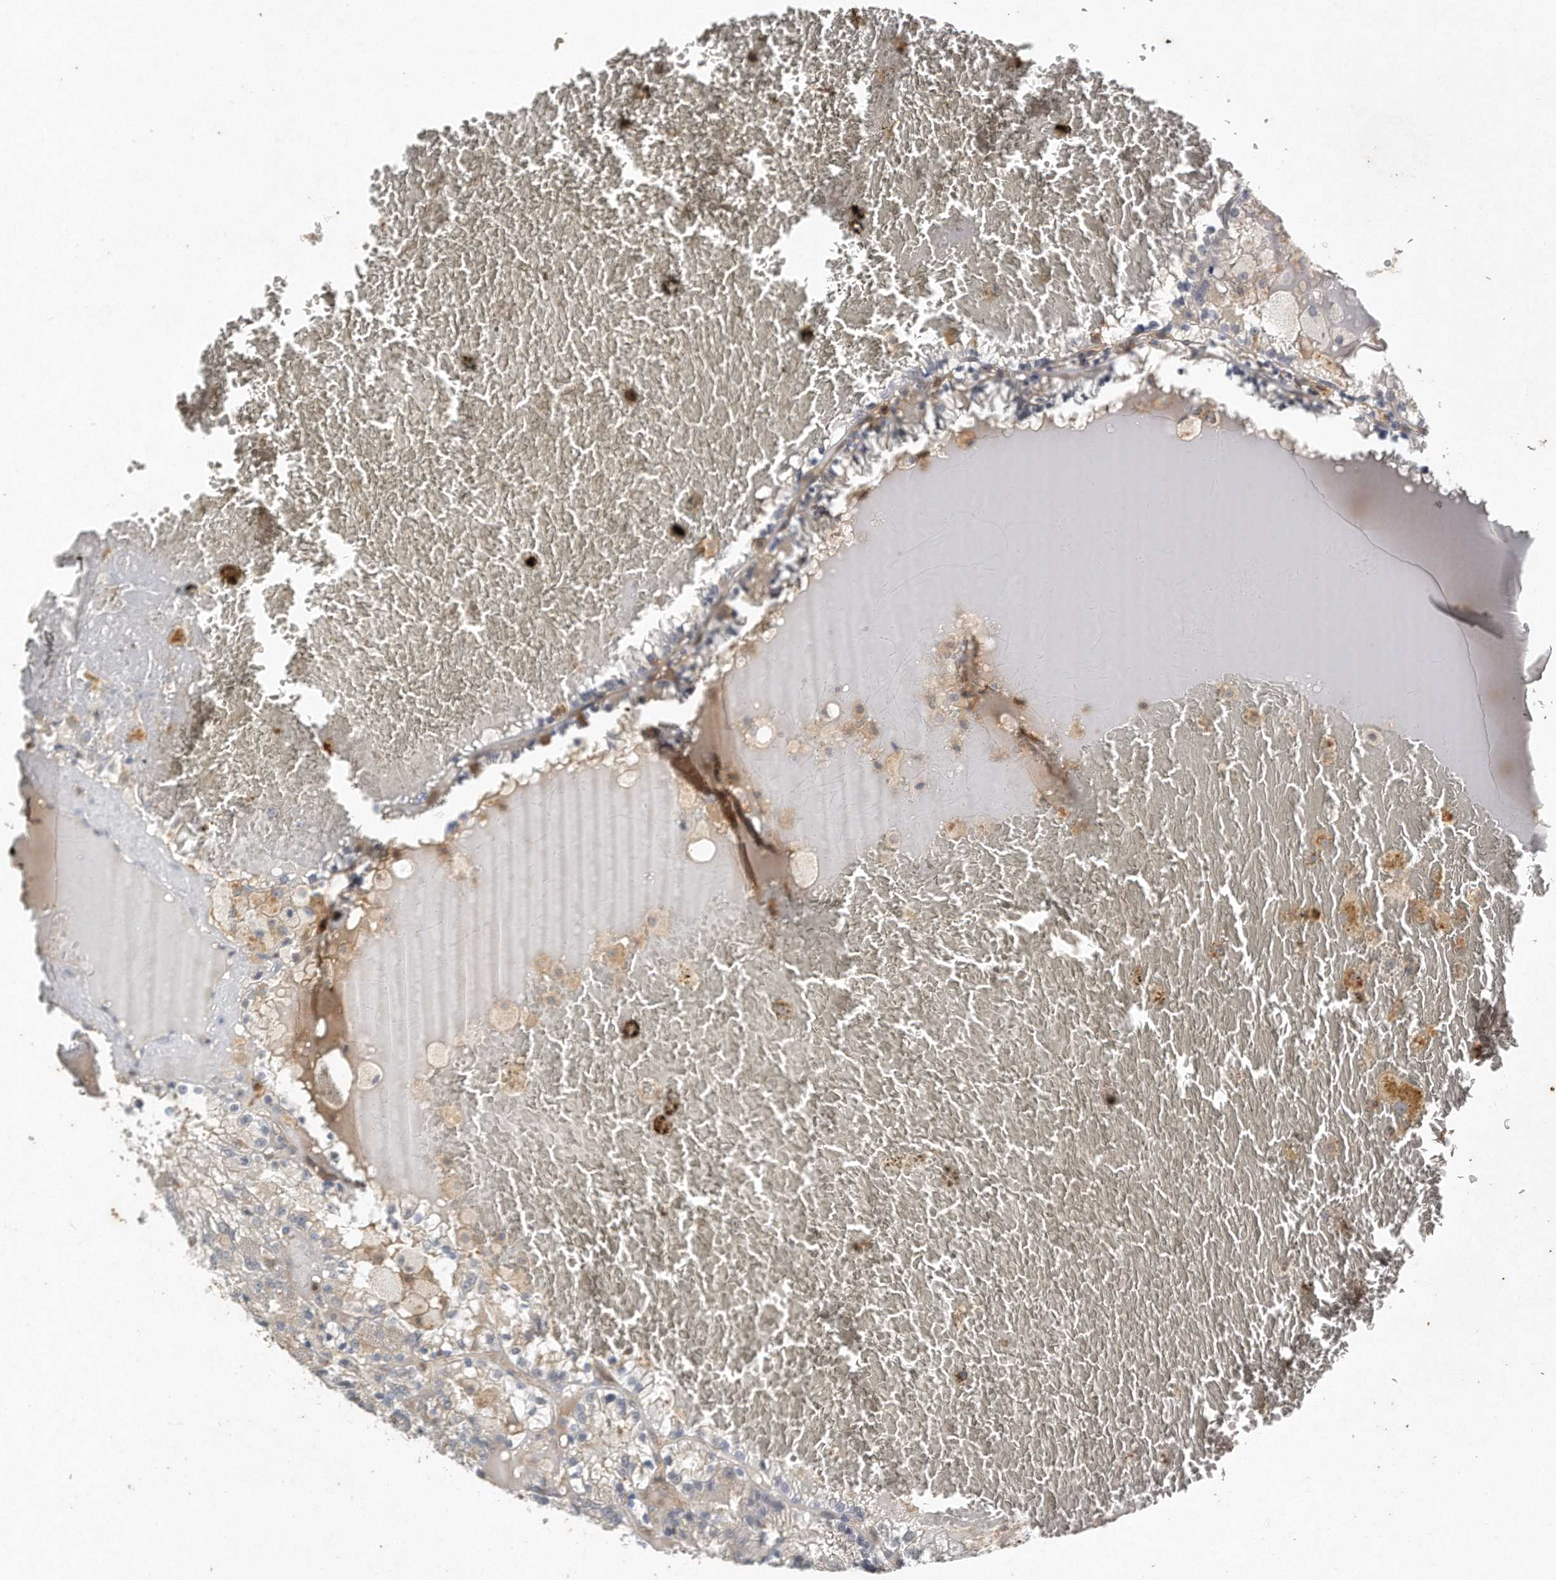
{"staining": {"intensity": "negative", "quantity": "none", "location": "none"}, "tissue": "renal cancer", "cell_type": "Tumor cells", "image_type": "cancer", "snomed": [{"axis": "morphology", "description": "Adenocarcinoma, NOS"}, {"axis": "topography", "description": "Kidney"}], "caption": "The IHC micrograph has no significant expression in tumor cells of renal cancer (adenocarcinoma) tissue.", "gene": "CAMK1", "patient": {"sex": "female", "age": 56}}